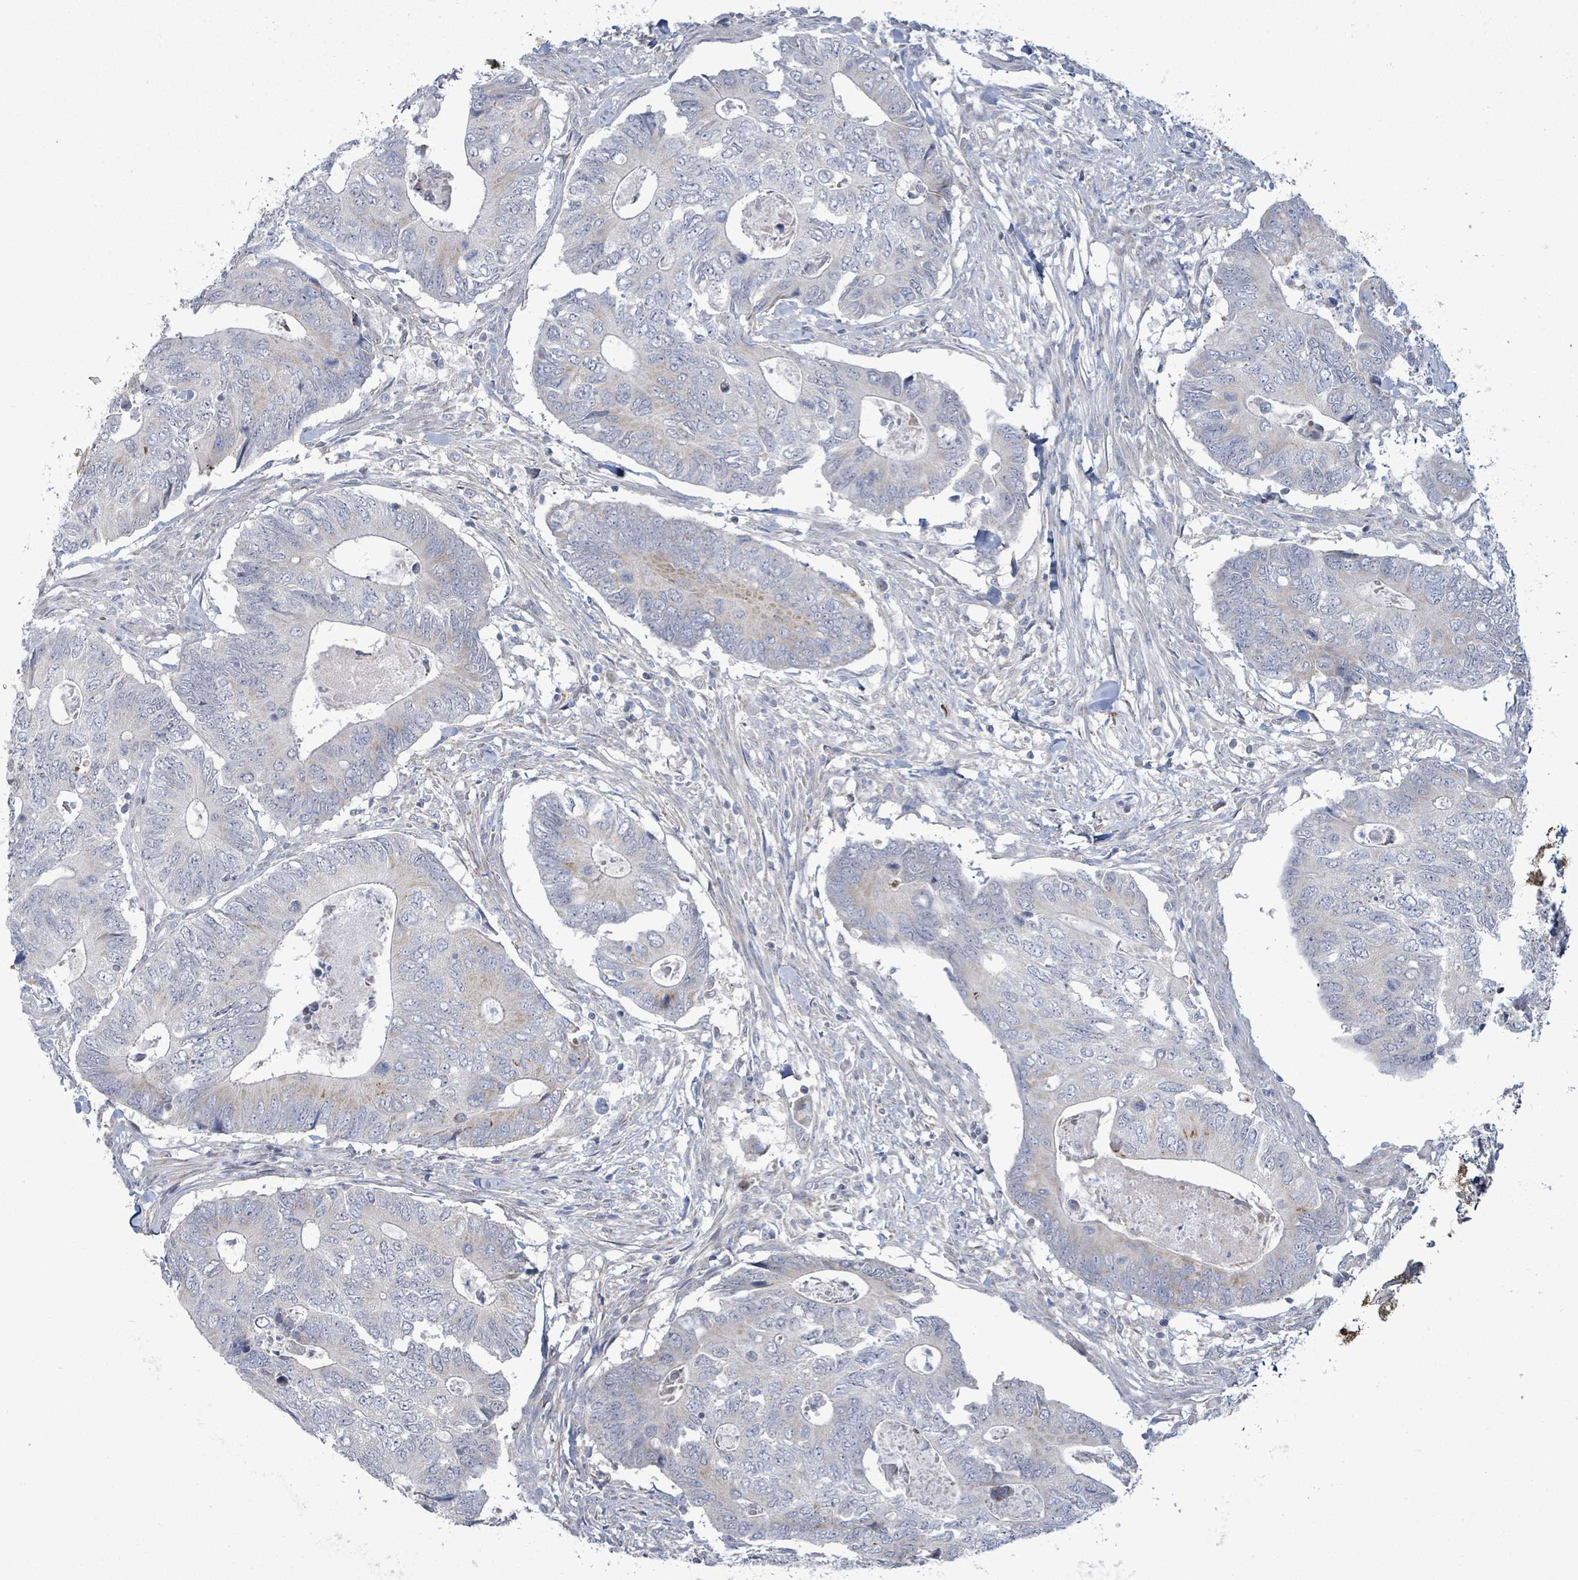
{"staining": {"intensity": "negative", "quantity": "none", "location": "none"}, "tissue": "colorectal cancer", "cell_type": "Tumor cells", "image_type": "cancer", "snomed": [{"axis": "morphology", "description": "Adenocarcinoma, NOS"}, {"axis": "topography", "description": "Colon"}], "caption": "Image shows no protein positivity in tumor cells of colorectal cancer tissue.", "gene": "ZFPM1", "patient": {"sex": "male", "age": 87}}